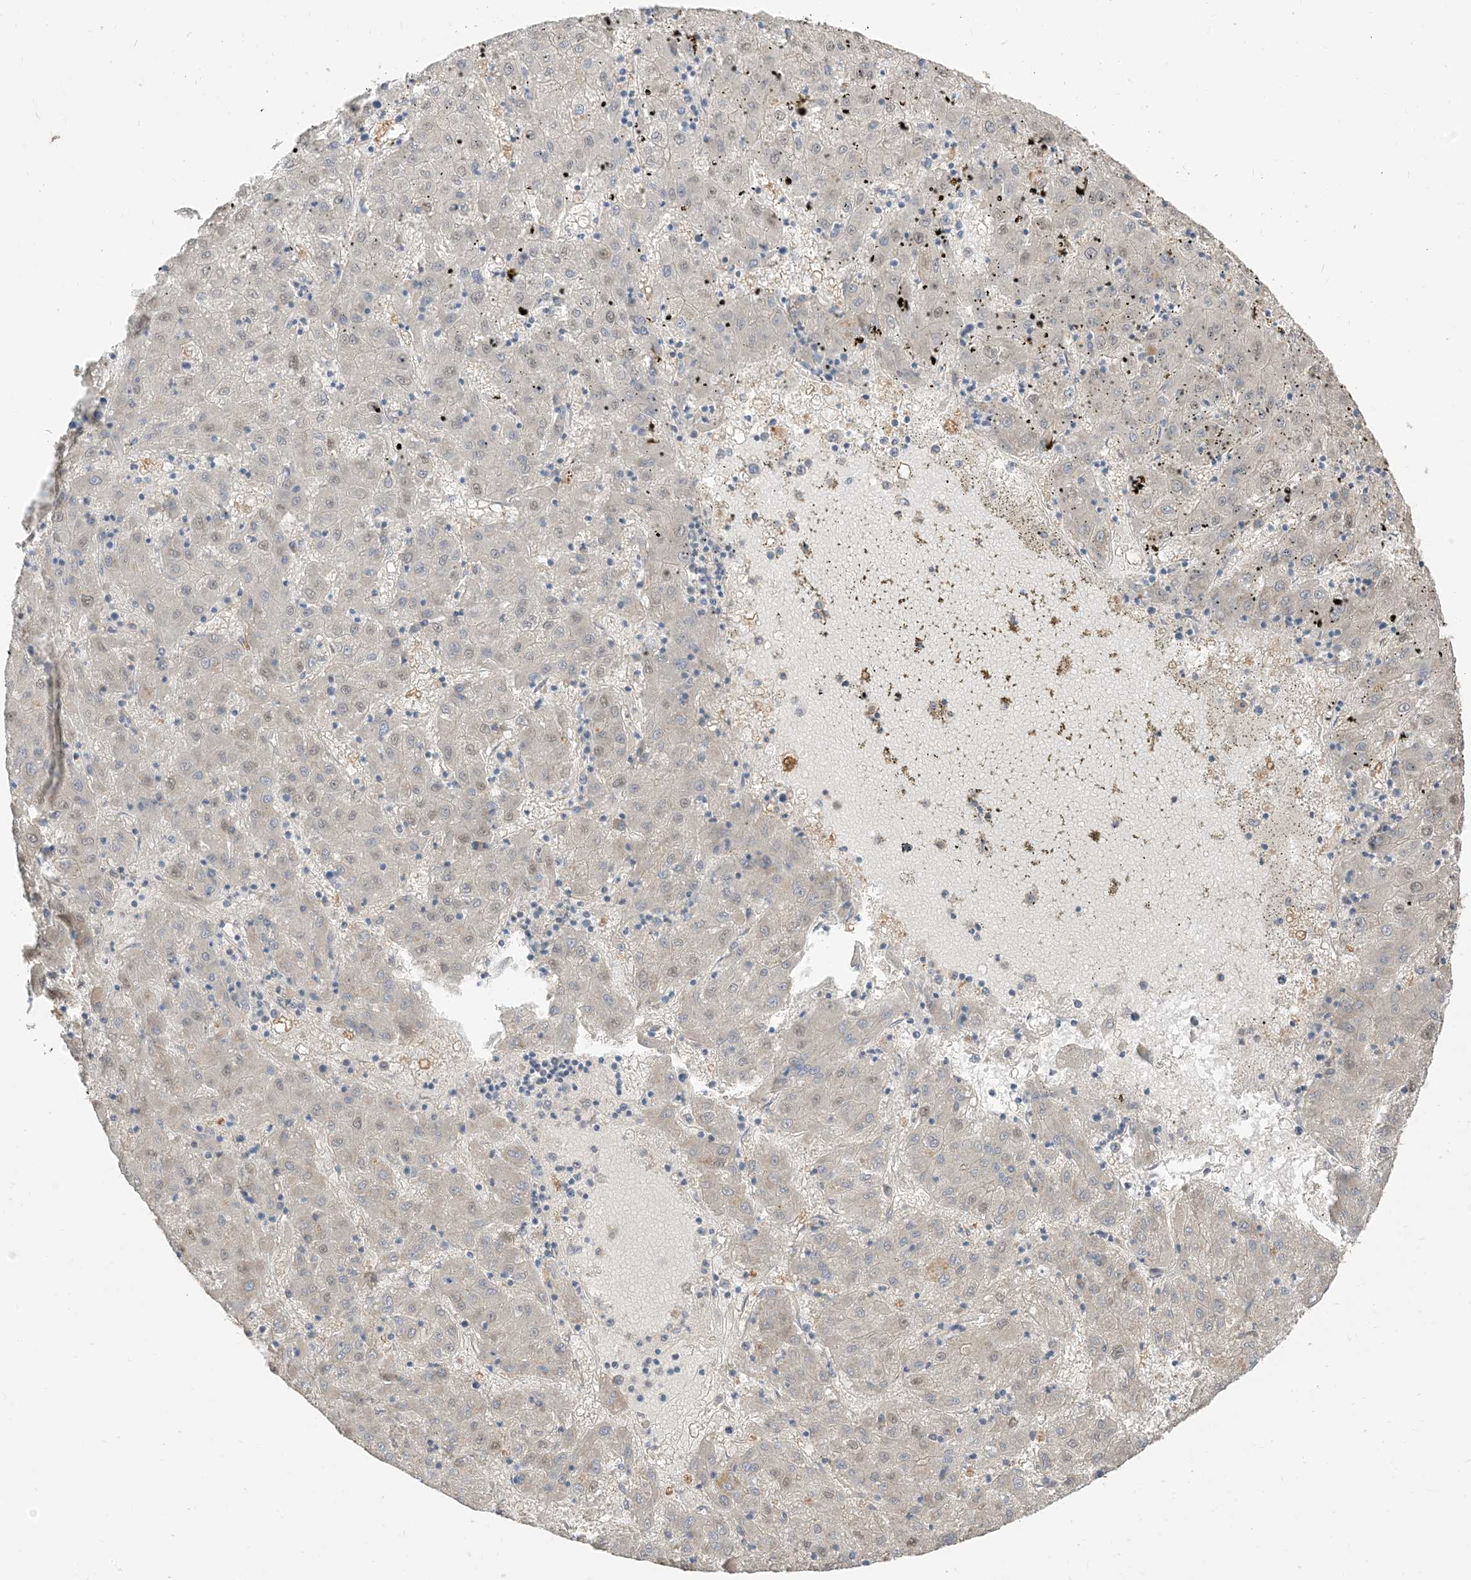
{"staining": {"intensity": "negative", "quantity": "none", "location": "none"}, "tissue": "liver cancer", "cell_type": "Tumor cells", "image_type": "cancer", "snomed": [{"axis": "morphology", "description": "Carcinoma, Hepatocellular, NOS"}, {"axis": "topography", "description": "Liver"}], "caption": "Micrograph shows no significant protein positivity in tumor cells of liver cancer (hepatocellular carcinoma). (DAB immunohistochemistry (IHC) visualized using brightfield microscopy, high magnification).", "gene": "RNF175", "patient": {"sex": "male", "age": 72}}